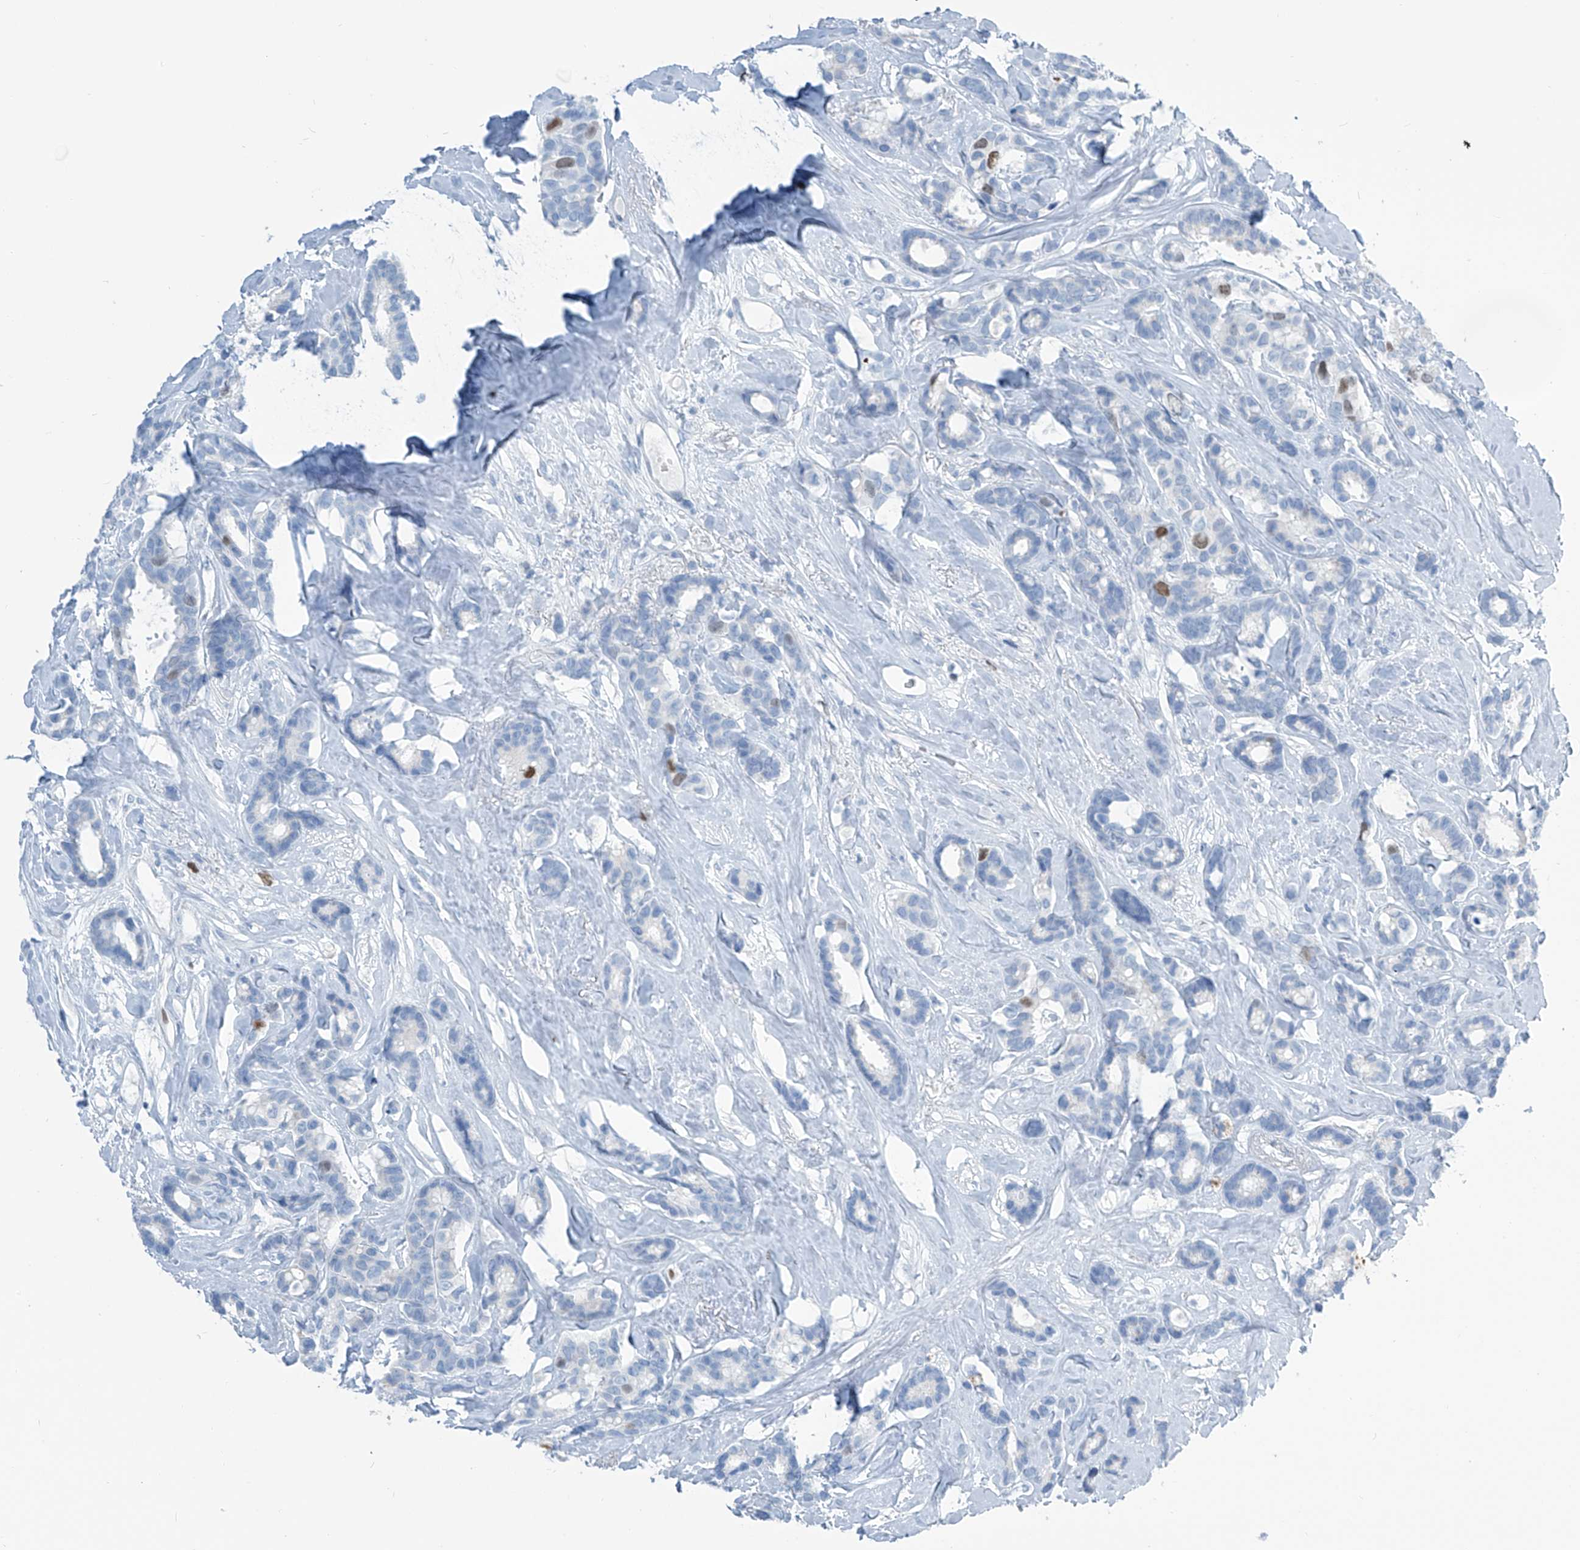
{"staining": {"intensity": "moderate", "quantity": "<25%", "location": "nuclear"}, "tissue": "breast cancer", "cell_type": "Tumor cells", "image_type": "cancer", "snomed": [{"axis": "morphology", "description": "Duct carcinoma"}, {"axis": "topography", "description": "Breast"}], "caption": "Protein staining exhibits moderate nuclear expression in about <25% of tumor cells in invasive ductal carcinoma (breast).", "gene": "SGO2", "patient": {"sex": "female", "age": 87}}